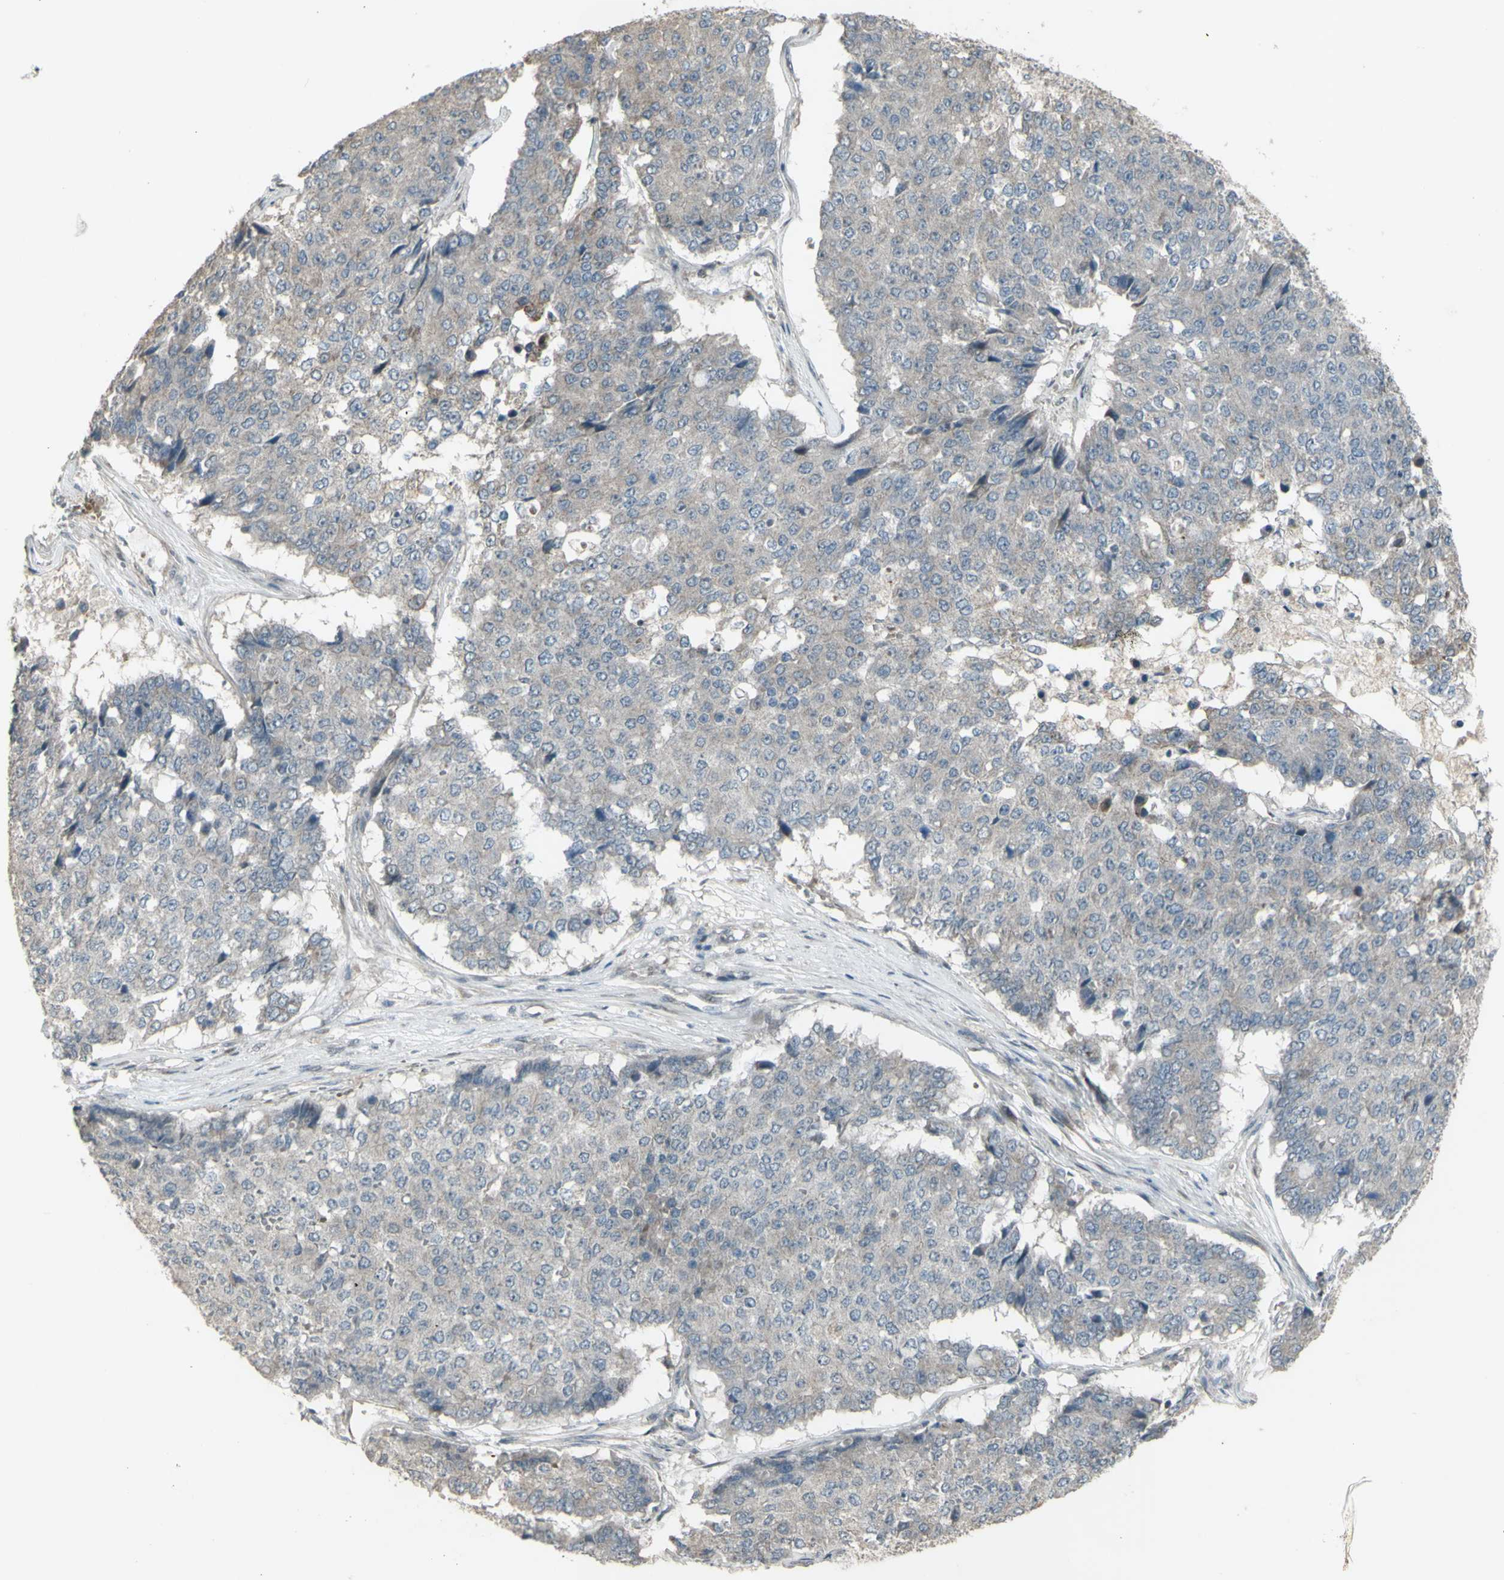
{"staining": {"intensity": "weak", "quantity": ">75%", "location": "cytoplasmic/membranous"}, "tissue": "pancreatic cancer", "cell_type": "Tumor cells", "image_type": "cancer", "snomed": [{"axis": "morphology", "description": "Adenocarcinoma, NOS"}, {"axis": "topography", "description": "Pancreas"}], "caption": "Immunohistochemical staining of pancreatic cancer (adenocarcinoma) shows low levels of weak cytoplasmic/membranous protein positivity in approximately >75% of tumor cells.", "gene": "GRAMD1B", "patient": {"sex": "male", "age": 50}}